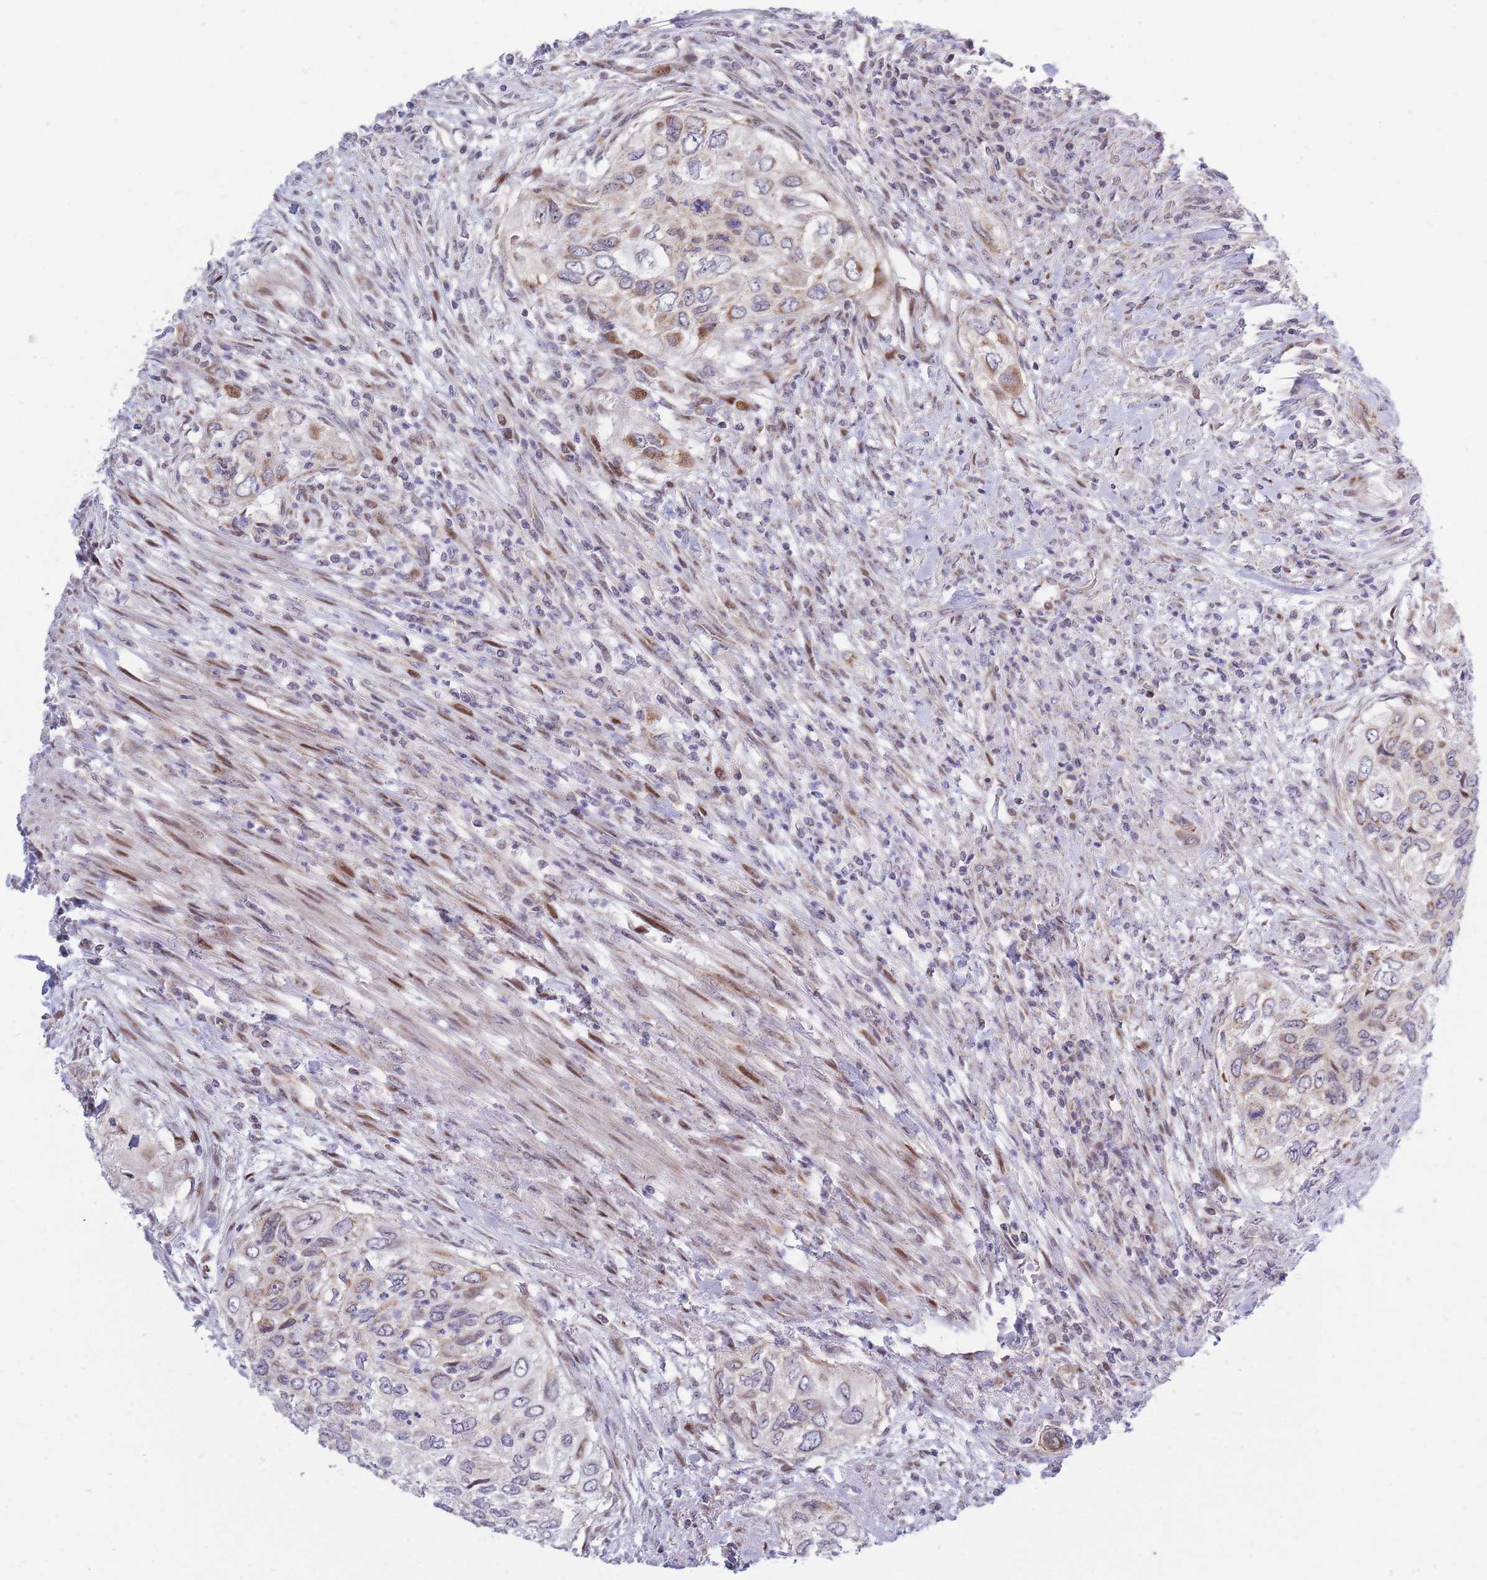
{"staining": {"intensity": "moderate", "quantity": "25%-75%", "location": "cytoplasmic/membranous"}, "tissue": "urothelial cancer", "cell_type": "Tumor cells", "image_type": "cancer", "snomed": [{"axis": "morphology", "description": "Urothelial carcinoma, High grade"}, {"axis": "topography", "description": "Urinary bladder"}], "caption": "Moderate cytoplasmic/membranous protein positivity is appreciated in approximately 25%-75% of tumor cells in high-grade urothelial carcinoma.", "gene": "MOB4", "patient": {"sex": "female", "age": 60}}